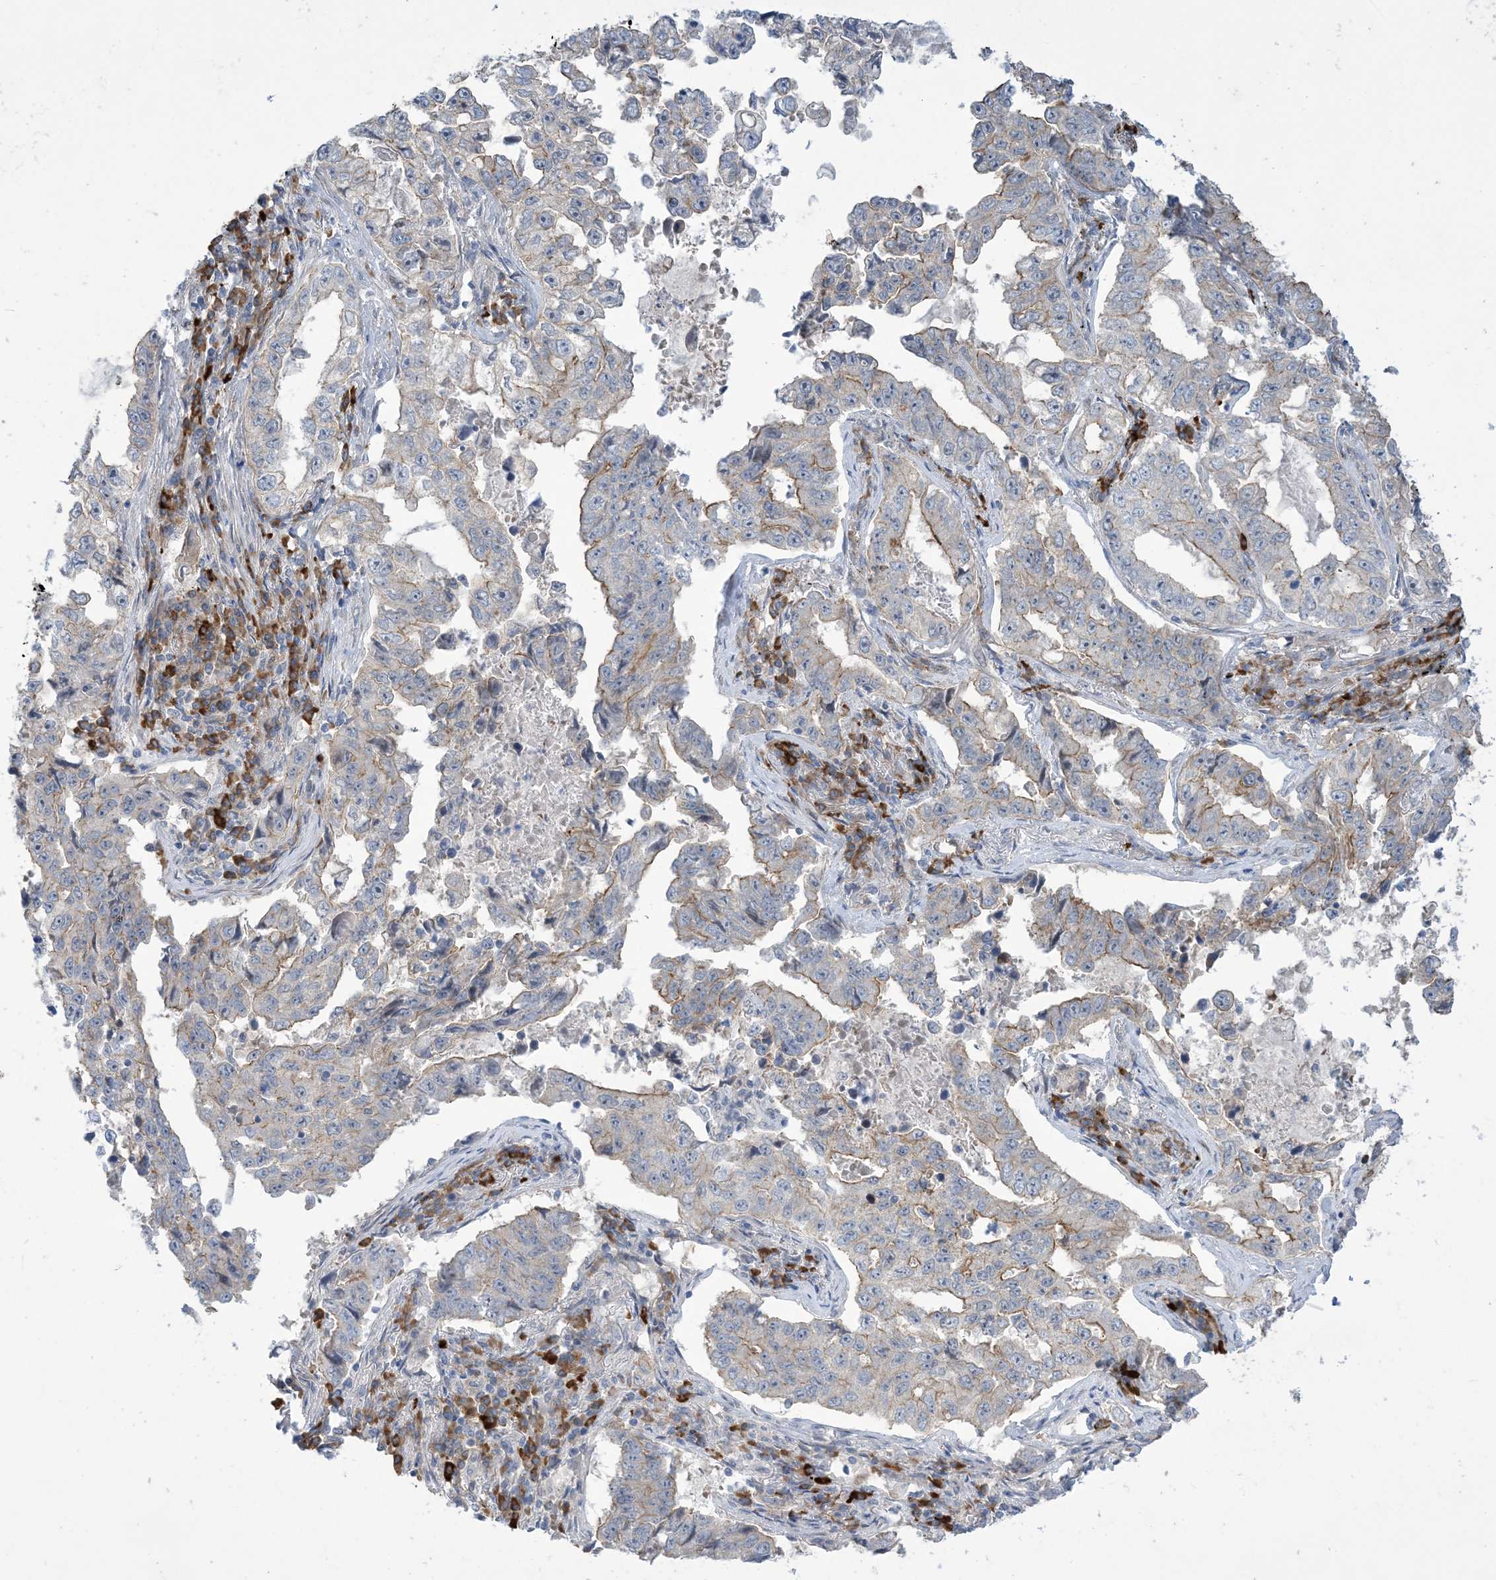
{"staining": {"intensity": "weak", "quantity": "<25%", "location": "cytoplasmic/membranous"}, "tissue": "lung cancer", "cell_type": "Tumor cells", "image_type": "cancer", "snomed": [{"axis": "morphology", "description": "Adenocarcinoma, NOS"}, {"axis": "topography", "description": "Lung"}], "caption": "The image exhibits no significant expression in tumor cells of lung cancer.", "gene": "AOC1", "patient": {"sex": "female", "age": 51}}